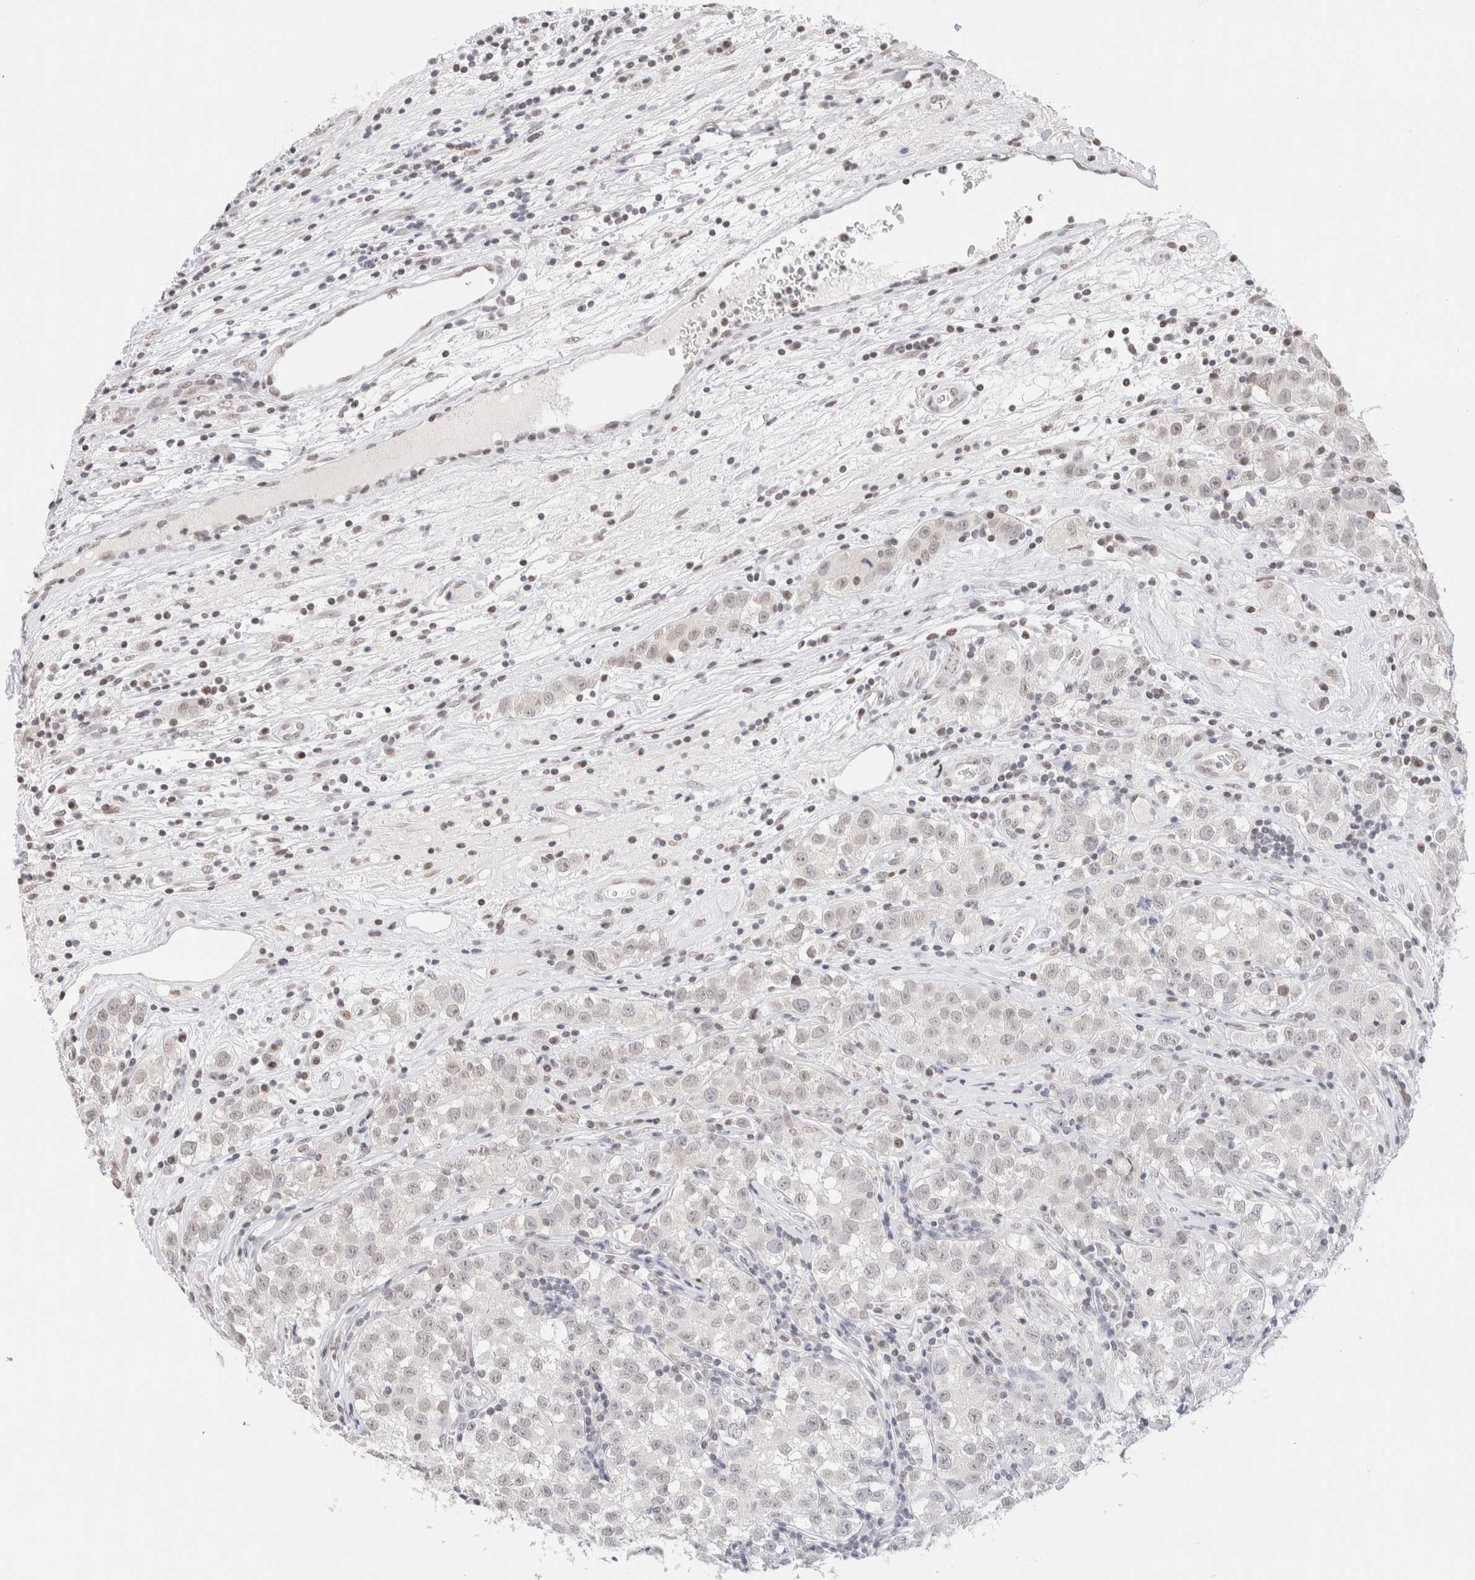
{"staining": {"intensity": "negative", "quantity": "none", "location": "none"}, "tissue": "testis cancer", "cell_type": "Tumor cells", "image_type": "cancer", "snomed": [{"axis": "morphology", "description": "Seminoma, NOS"}, {"axis": "morphology", "description": "Carcinoma, Embryonal, NOS"}, {"axis": "topography", "description": "Testis"}], "caption": "High power microscopy micrograph of an immunohistochemistry (IHC) image of testis embryonal carcinoma, revealing no significant positivity in tumor cells. The staining was performed using DAB to visualize the protein expression in brown, while the nuclei were stained in blue with hematoxylin (Magnification: 20x).", "gene": "SUPT3H", "patient": {"sex": "male", "age": 43}}